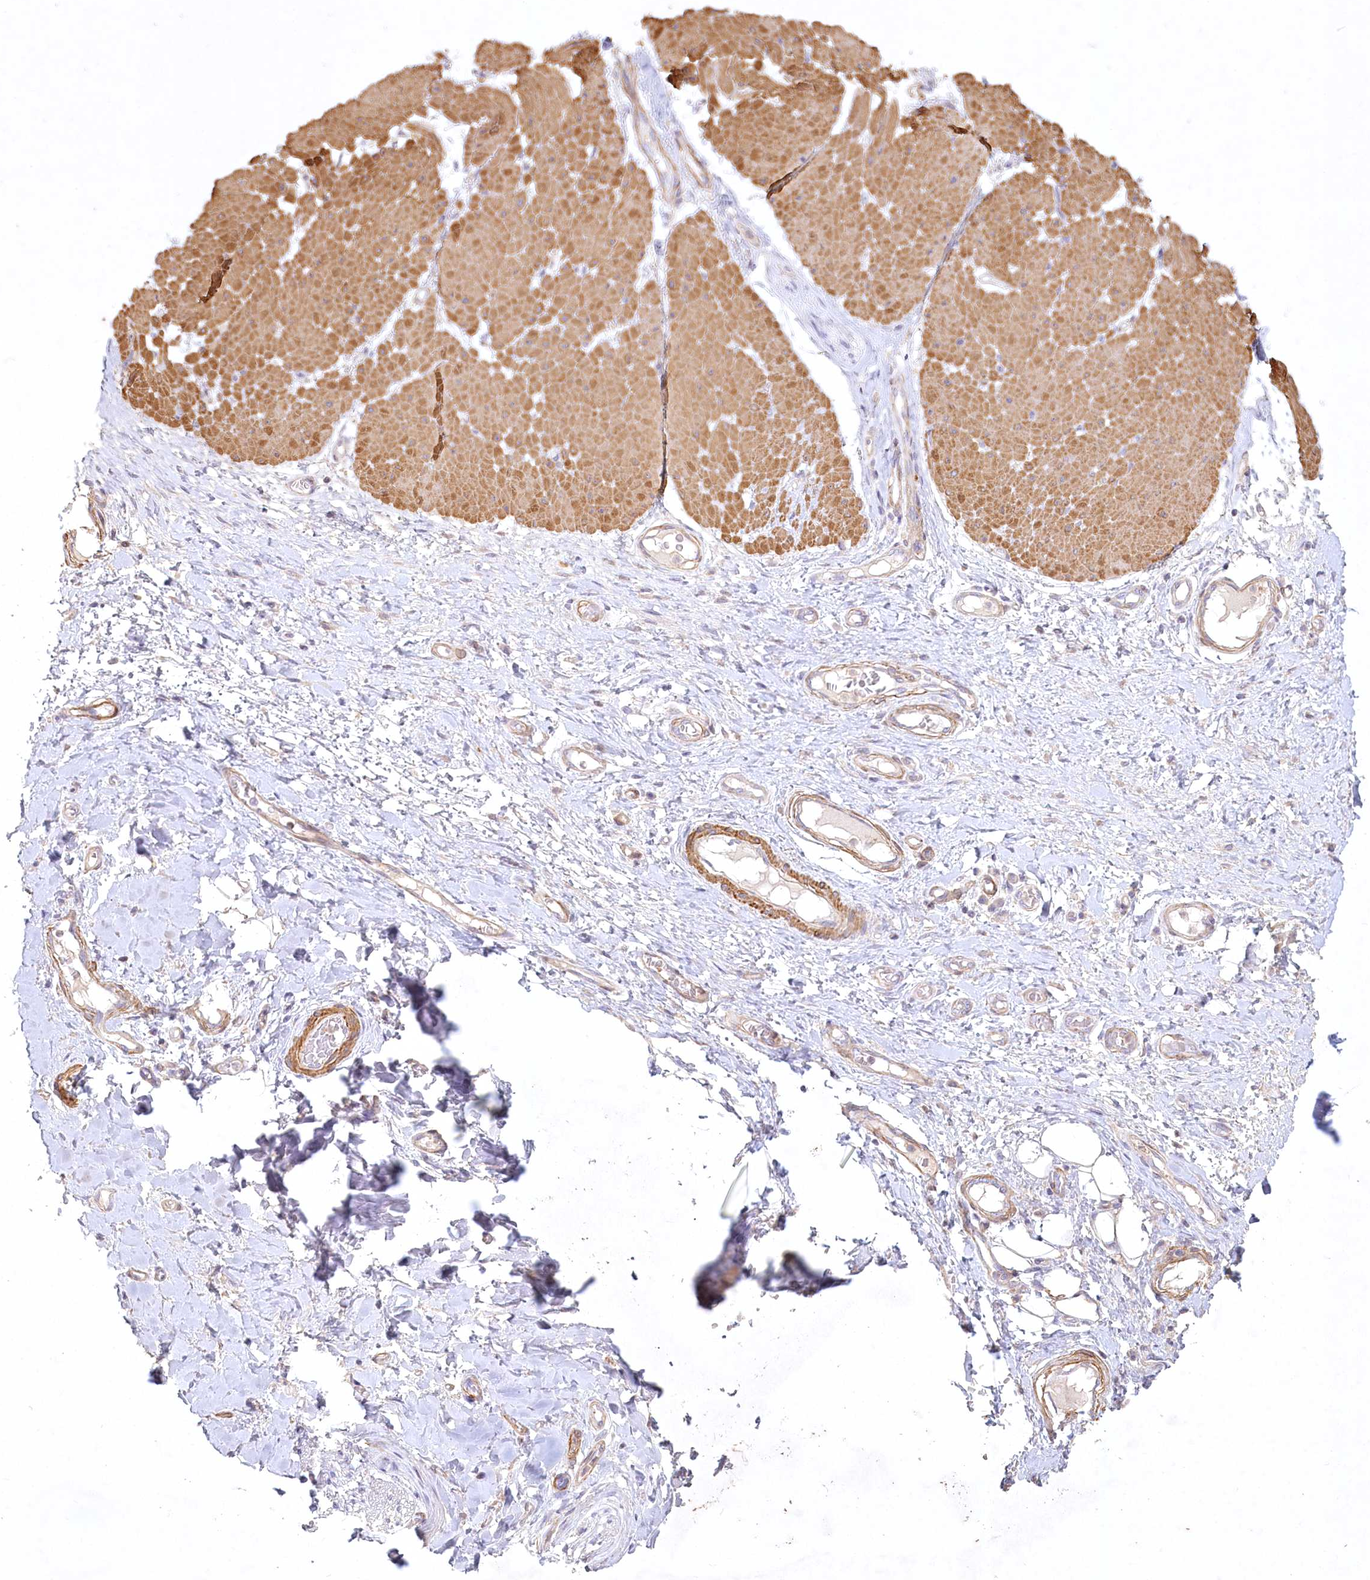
{"staining": {"intensity": "negative", "quantity": "none", "location": "none"}, "tissue": "adipose tissue", "cell_type": "Adipocytes", "image_type": "normal", "snomed": [{"axis": "morphology", "description": "Normal tissue, NOS"}, {"axis": "morphology", "description": "Adenocarcinoma, NOS"}, {"axis": "topography", "description": "Esophagus"}, {"axis": "topography", "description": "Stomach, upper"}, {"axis": "topography", "description": "Peripheral nerve tissue"}], "caption": "This is a image of immunohistochemistry (IHC) staining of normal adipose tissue, which shows no positivity in adipocytes.", "gene": "INPP4B", "patient": {"sex": "male", "age": 62}}